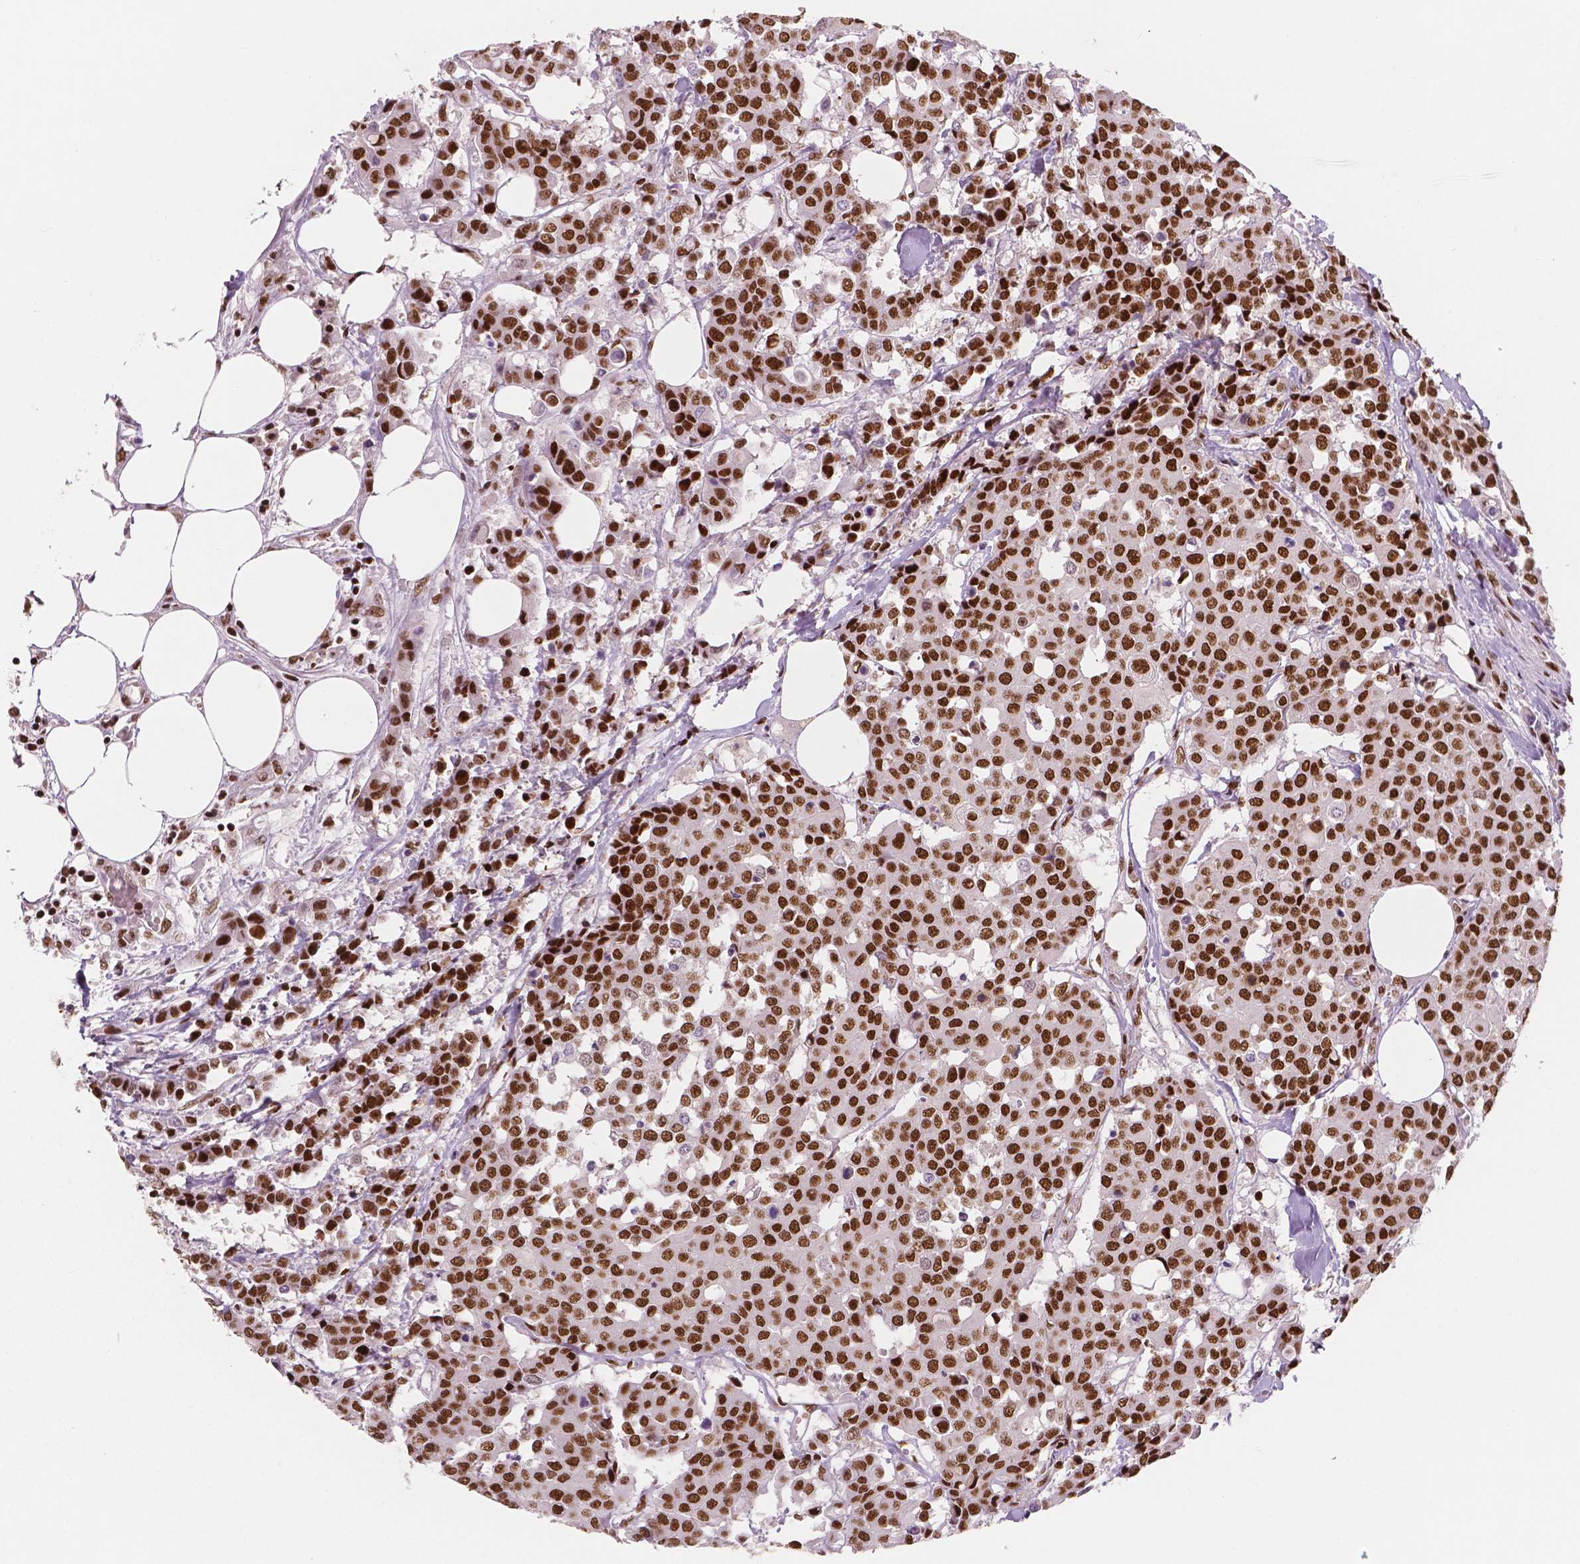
{"staining": {"intensity": "strong", "quantity": ">75%", "location": "nuclear"}, "tissue": "carcinoid", "cell_type": "Tumor cells", "image_type": "cancer", "snomed": [{"axis": "morphology", "description": "Carcinoid, malignant, NOS"}, {"axis": "topography", "description": "Colon"}], "caption": "IHC image of neoplastic tissue: human carcinoid stained using immunohistochemistry (IHC) displays high levels of strong protein expression localized specifically in the nuclear of tumor cells, appearing as a nuclear brown color.", "gene": "BRD4", "patient": {"sex": "male", "age": 81}}